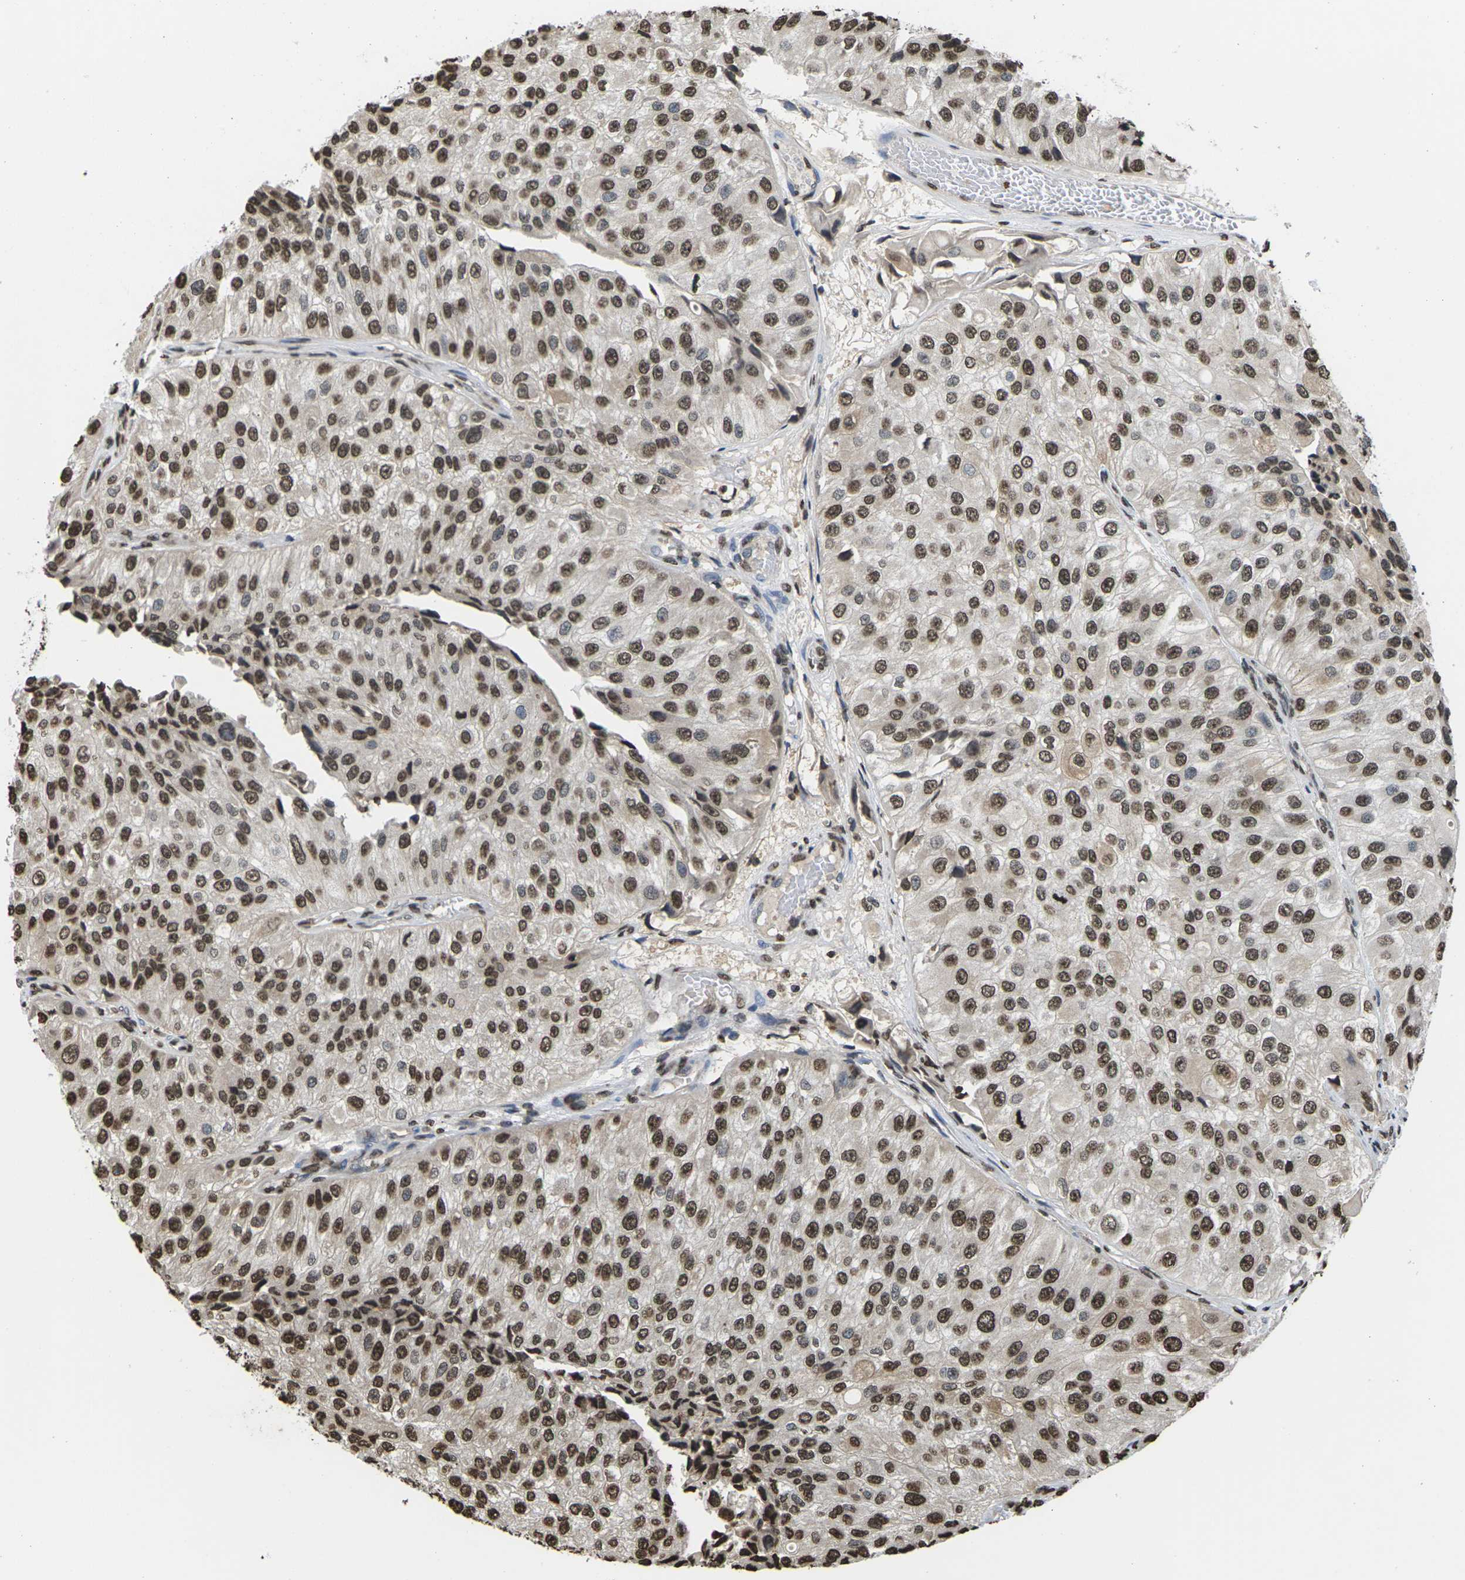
{"staining": {"intensity": "strong", "quantity": ">75%", "location": "nuclear"}, "tissue": "urothelial cancer", "cell_type": "Tumor cells", "image_type": "cancer", "snomed": [{"axis": "morphology", "description": "Urothelial carcinoma, High grade"}, {"axis": "topography", "description": "Kidney"}, {"axis": "topography", "description": "Urinary bladder"}], "caption": "Immunohistochemistry (IHC) of urothelial carcinoma (high-grade) shows high levels of strong nuclear staining in about >75% of tumor cells. Using DAB (3,3'-diaminobenzidine) (brown) and hematoxylin (blue) stains, captured at high magnification using brightfield microscopy.", "gene": "EMSY", "patient": {"sex": "male", "age": 77}}